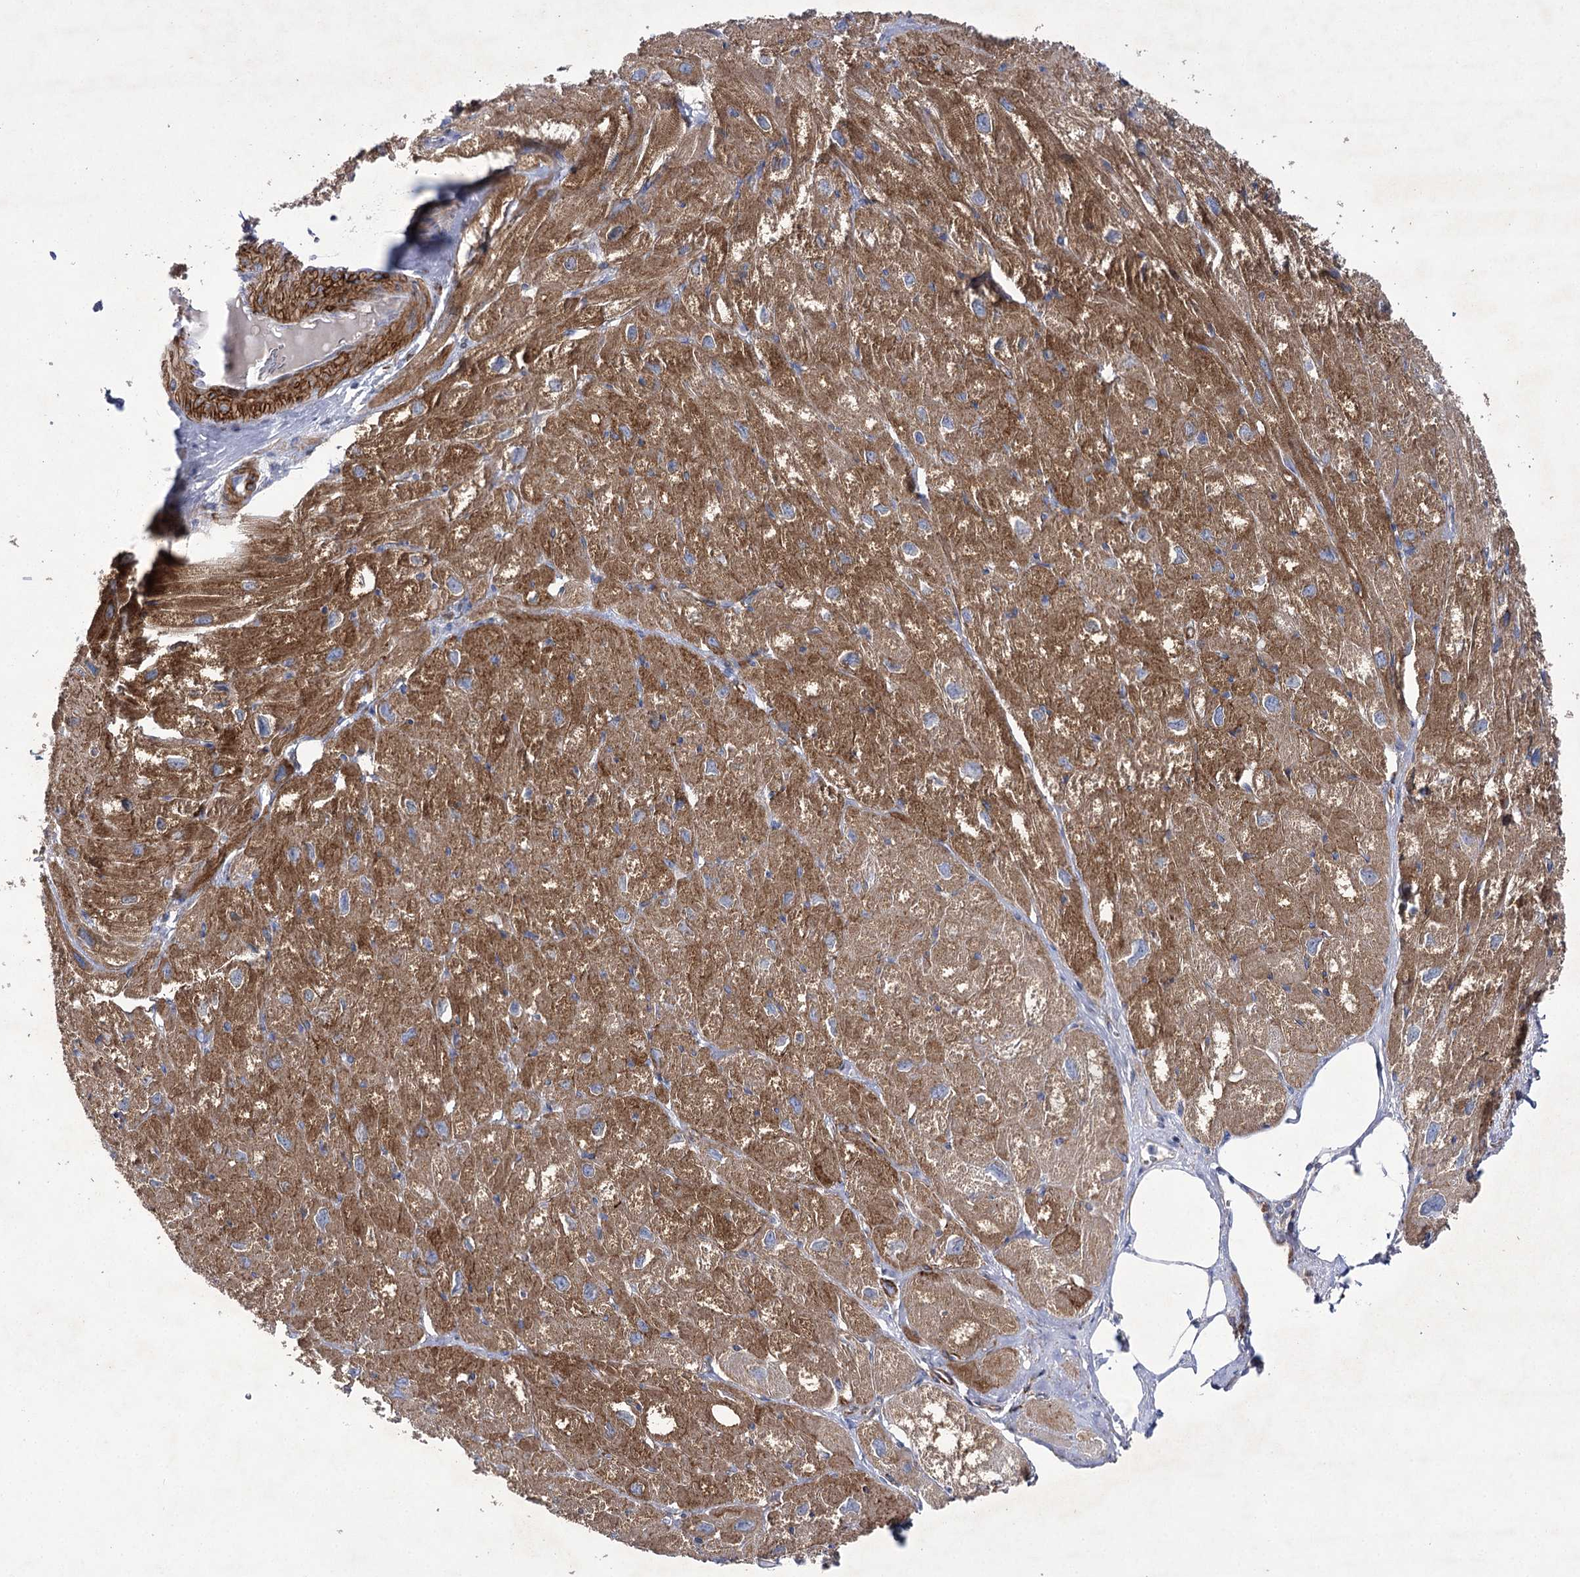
{"staining": {"intensity": "strong", "quantity": ">75%", "location": "cytoplasmic/membranous"}, "tissue": "heart muscle", "cell_type": "Cardiomyocytes", "image_type": "normal", "snomed": [{"axis": "morphology", "description": "Normal tissue, NOS"}, {"axis": "topography", "description": "Heart"}], "caption": "Protein analysis of benign heart muscle displays strong cytoplasmic/membranous expression in about >75% of cardiomyocytes.", "gene": "COX15", "patient": {"sex": "male", "age": 50}}